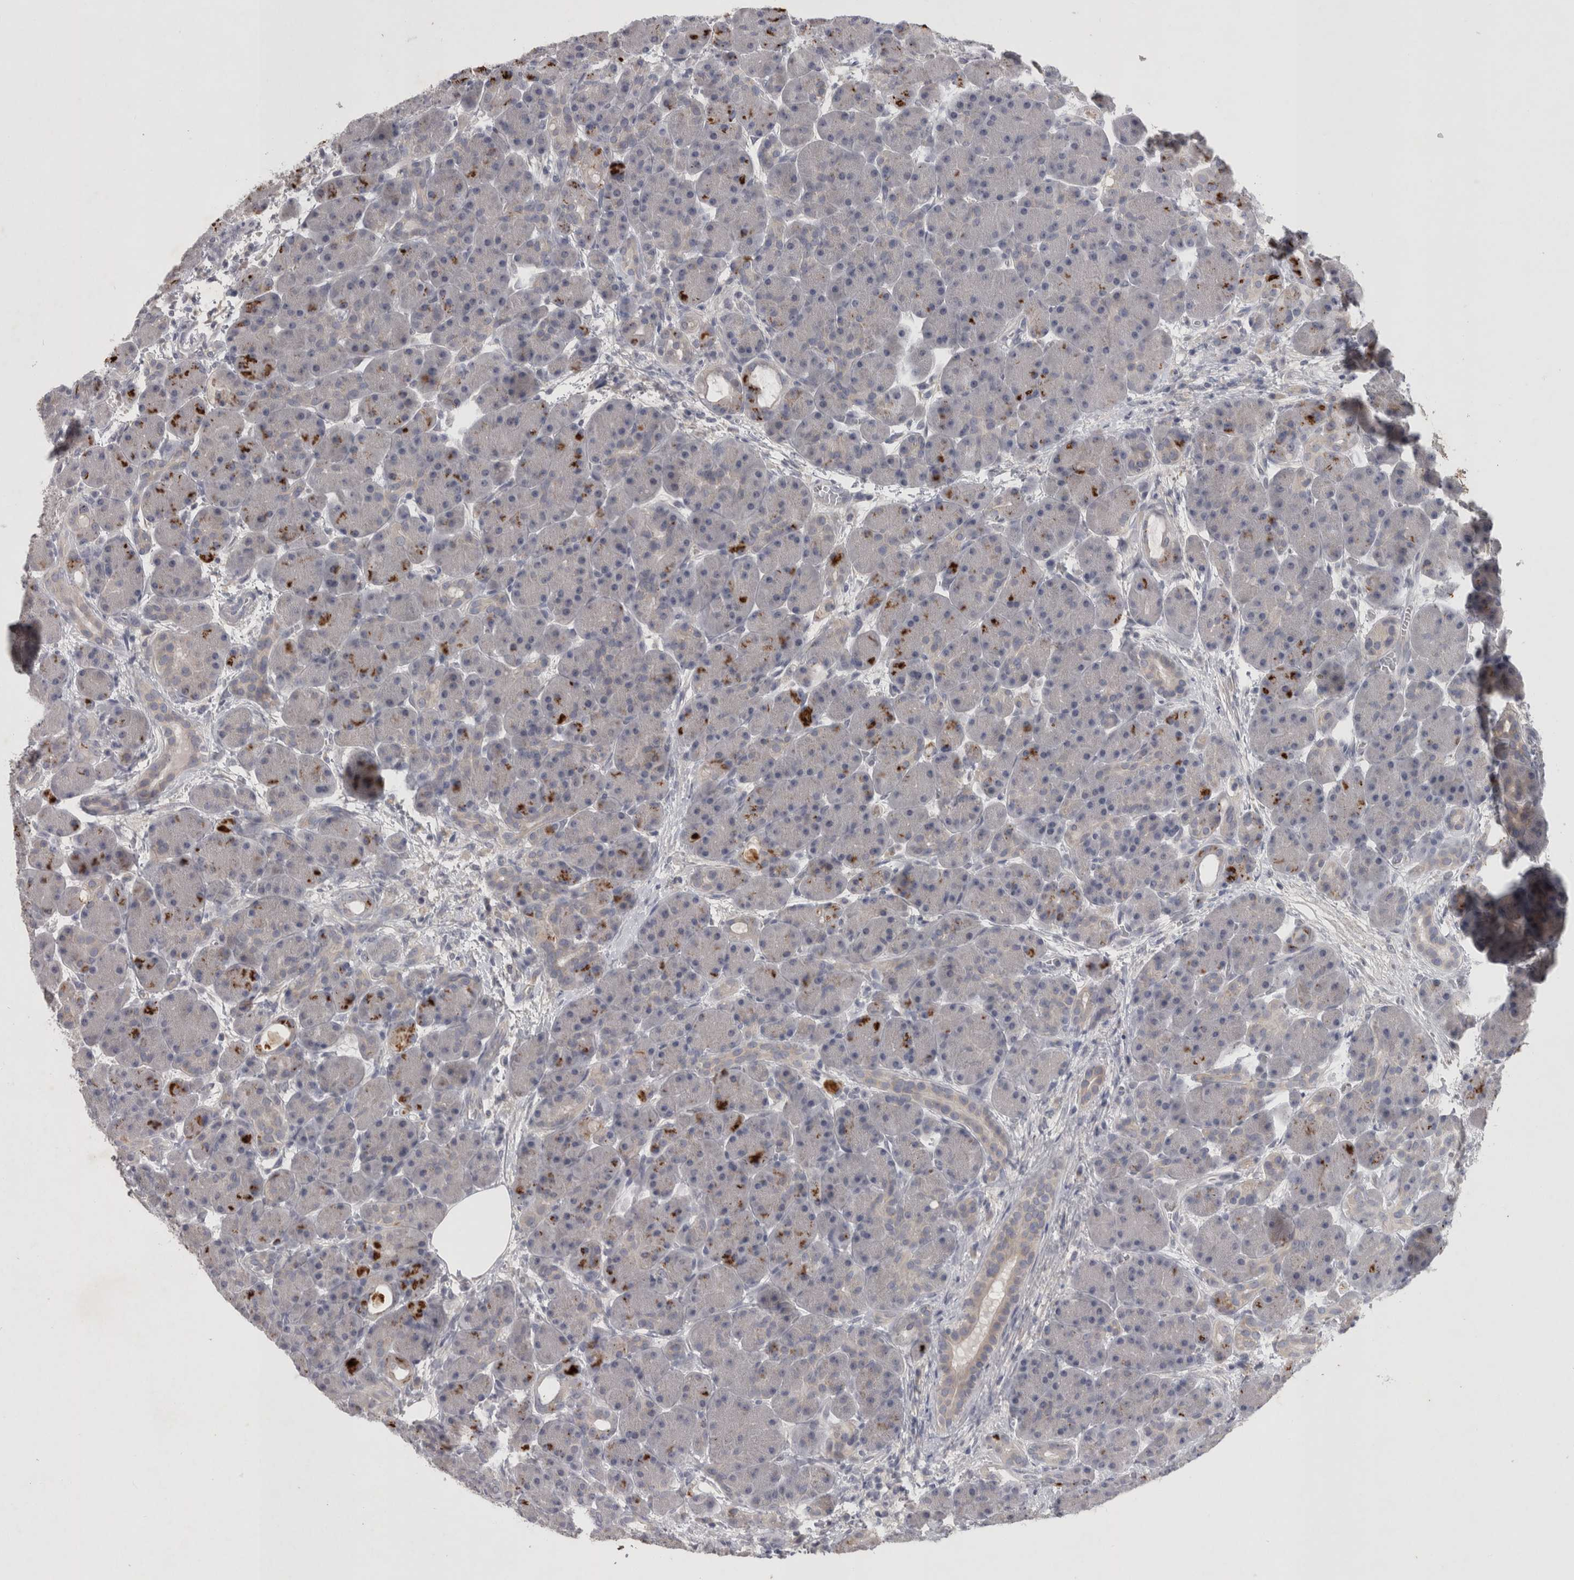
{"staining": {"intensity": "strong", "quantity": "<25%", "location": "cytoplasmic/membranous"}, "tissue": "pancreas", "cell_type": "Exocrine glandular cells", "image_type": "normal", "snomed": [{"axis": "morphology", "description": "Normal tissue, NOS"}, {"axis": "topography", "description": "Pancreas"}], "caption": "Immunohistochemical staining of unremarkable pancreas shows strong cytoplasmic/membranous protein staining in approximately <25% of exocrine glandular cells.", "gene": "SLC22A11", "patient": {"sex": "male", "age": 63}}